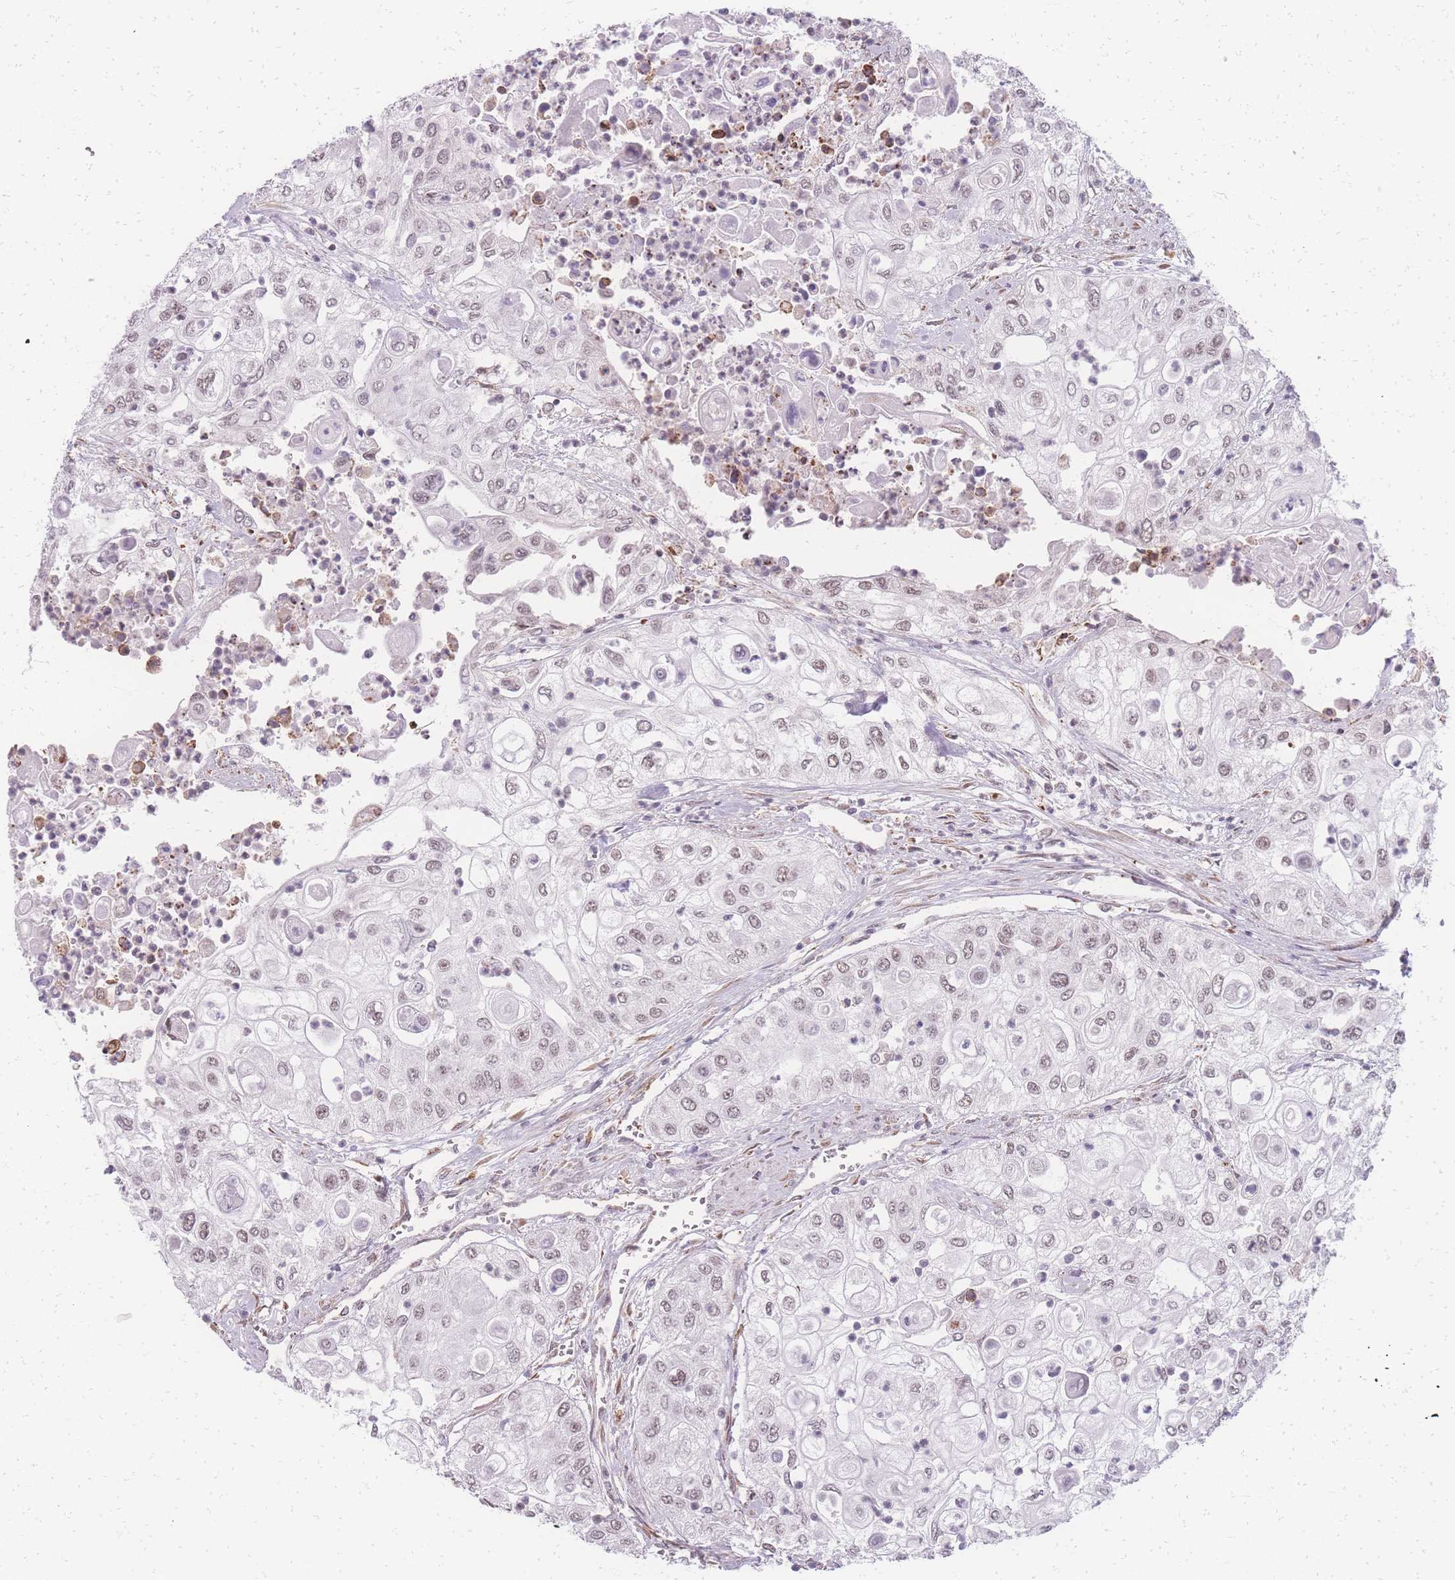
{"staining": {"intensity": "weak", "quantity": "25%-75%", "location": "nuclear"}, "tissue": "urothelial cancer", "cell_type": "Tumor cells", "image_type": "cancer", "snomed": [{"axis": "morphology", "description": "Urothelial carcinoma, High grade"}, {"axis": "topography", "description": "Urinary bladder"}], "caption": "Urothelial carcinoma (high-grade) stained with a protein marker shows weak staining in tumor cells.", "gene": "ZC3H13", "patient": {"sex": "female", "age": 79}}